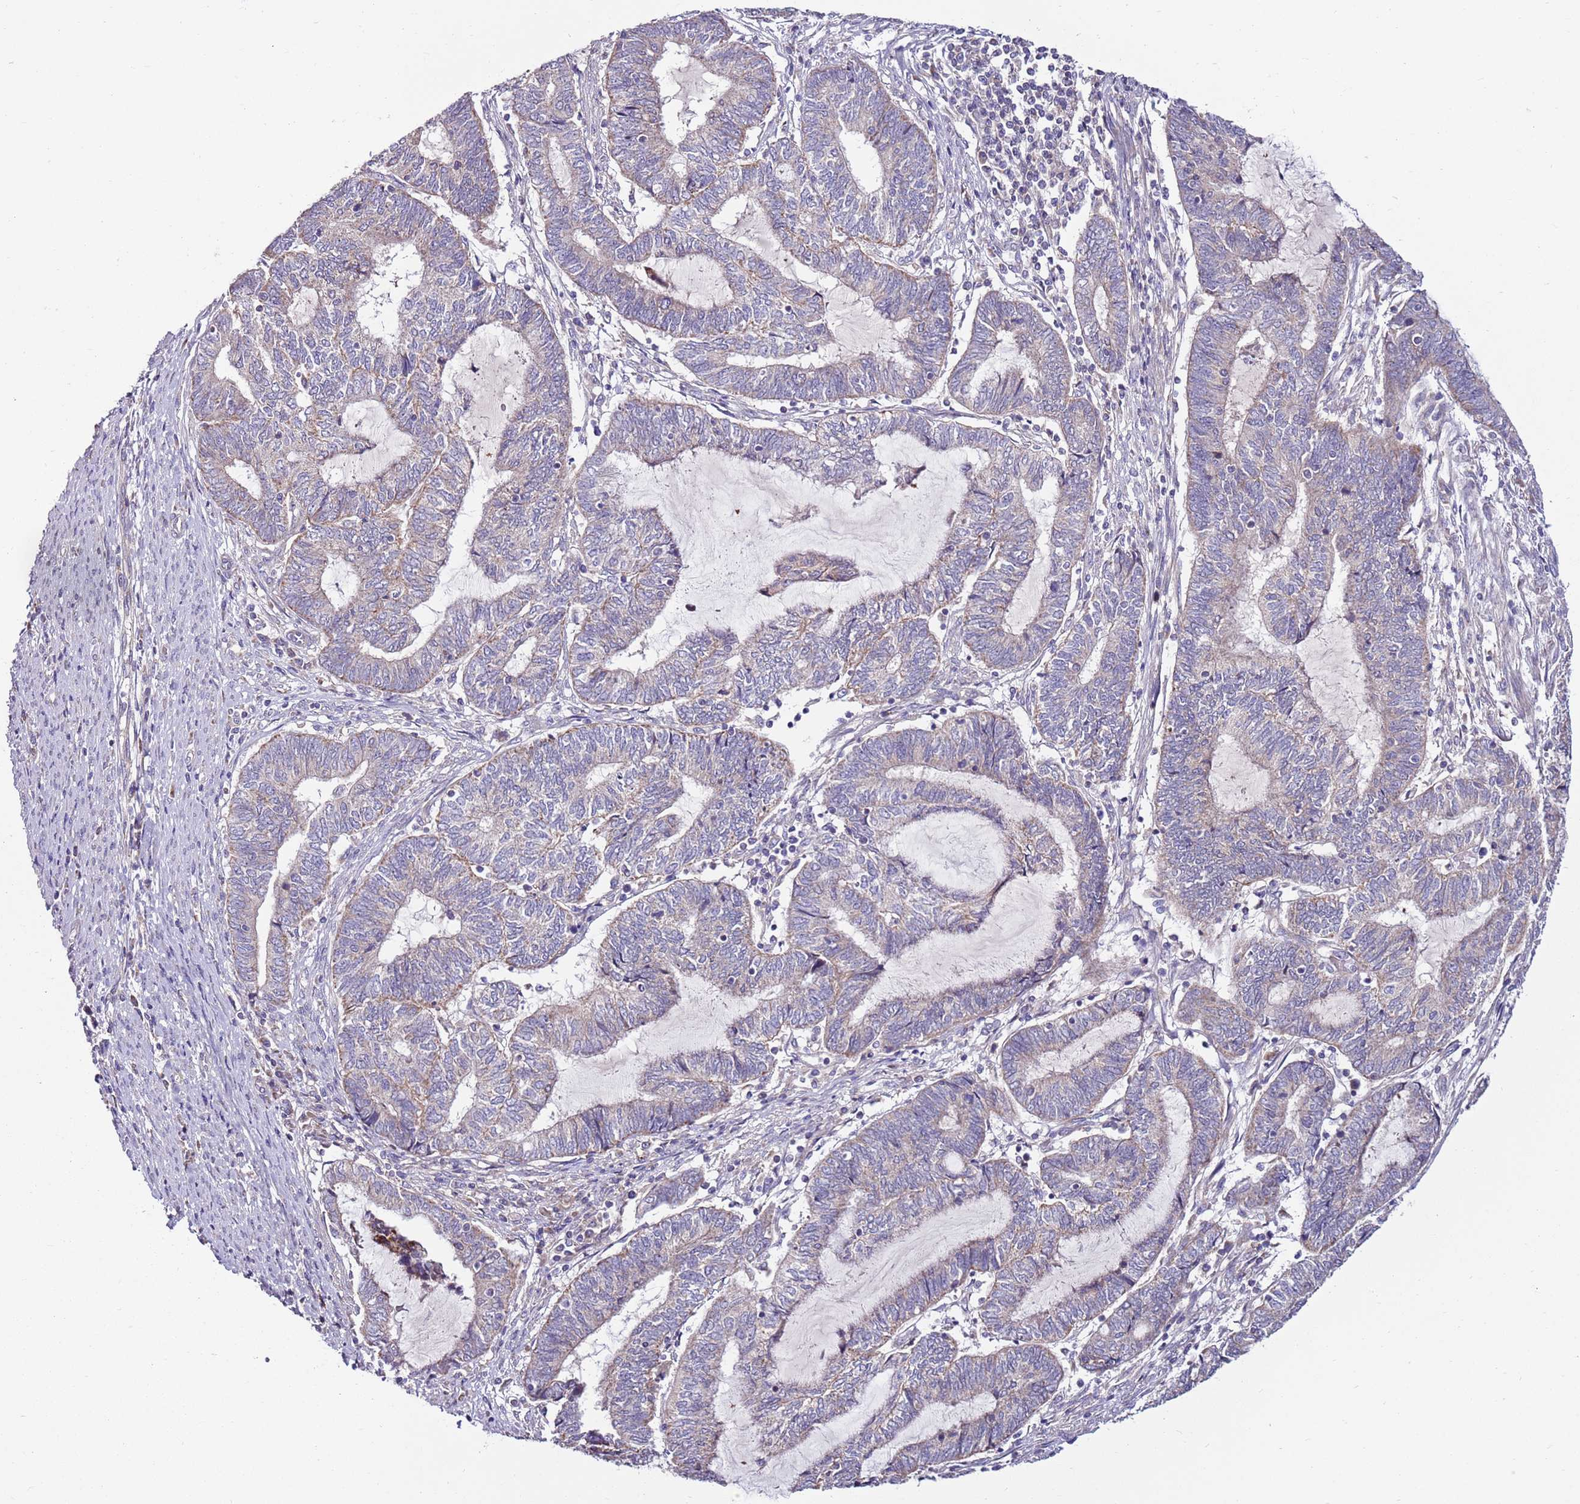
{"staining": {"intensity": "weak", "quantity": "<25%", "location": "cytoplasmic/membranous"}, "tissue": "endometrial cancer", "cell_type": "Tumor cells", "image_type": "cancer", "snomed": [{"axis": "morphology", "description": "Adenocarcinoma, NOS"}, {"axis": "topography", "description": "Uterus"}, {"axis": "topography", "description": "Endometrium"}], "caption": "Immunohistochemical staining of endometrial cancer demonstrates no significant staining in tumor cells.", "gene": "SMG1", "patient": {"sex": "female", "age": 70}}